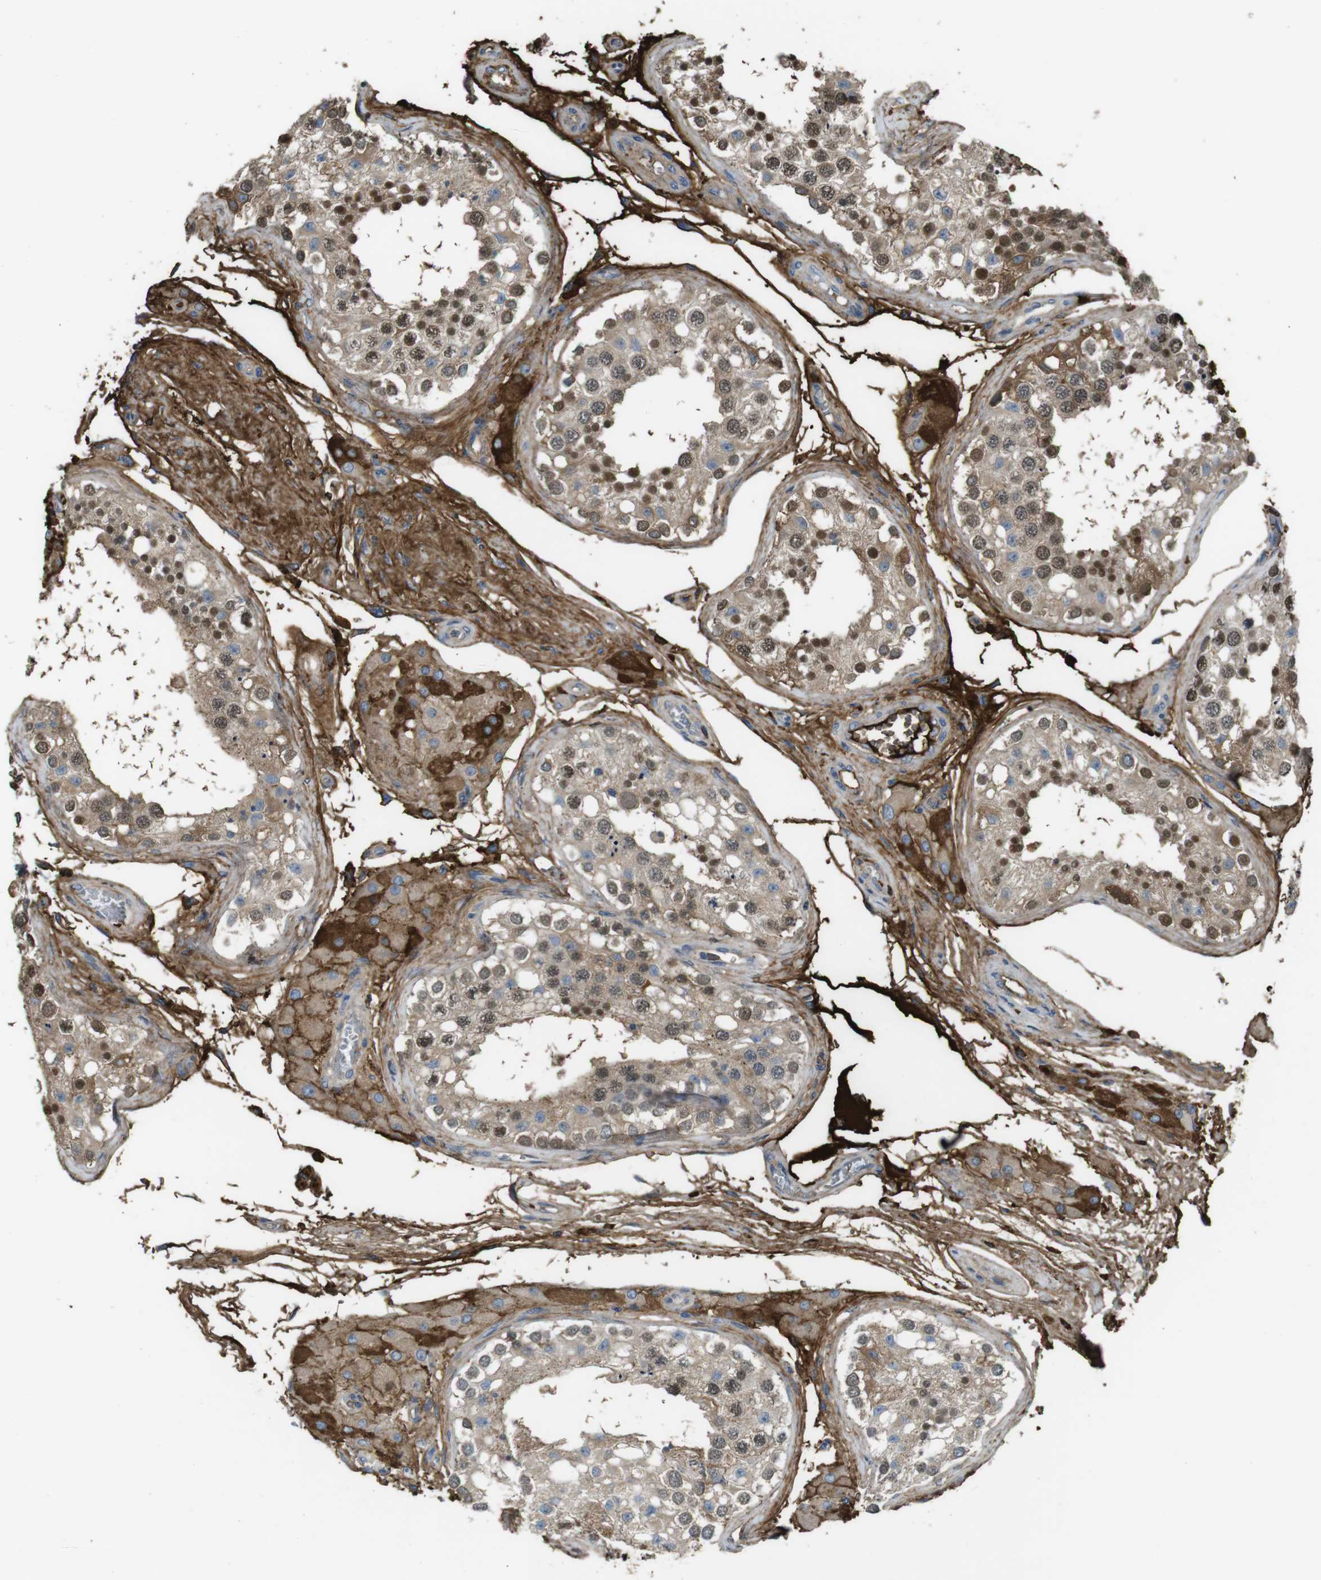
{"staining": {"intensity": "moderate", "quantity": ">75%", "location": "cytoplasmic/membranous,nuclear"}, "tissue": "testis", "cell_type": "Cells in seminiferous ducts", "image_type": "normal", "snomed": [{"axis": "morphology", "description": "Normal tissue, NOS"}, {"axis": "topography", "description": "Testis"}], "caption": "Immunohistochemical staining of normal human testis demonstrates >75% levels of moderate cytoplasmic/membranous,nuclear protein expression in about >75% of cells in seminiferous ducts.", "gene": "LTBP4", "patient": {"sex": "male", "age": 68}}